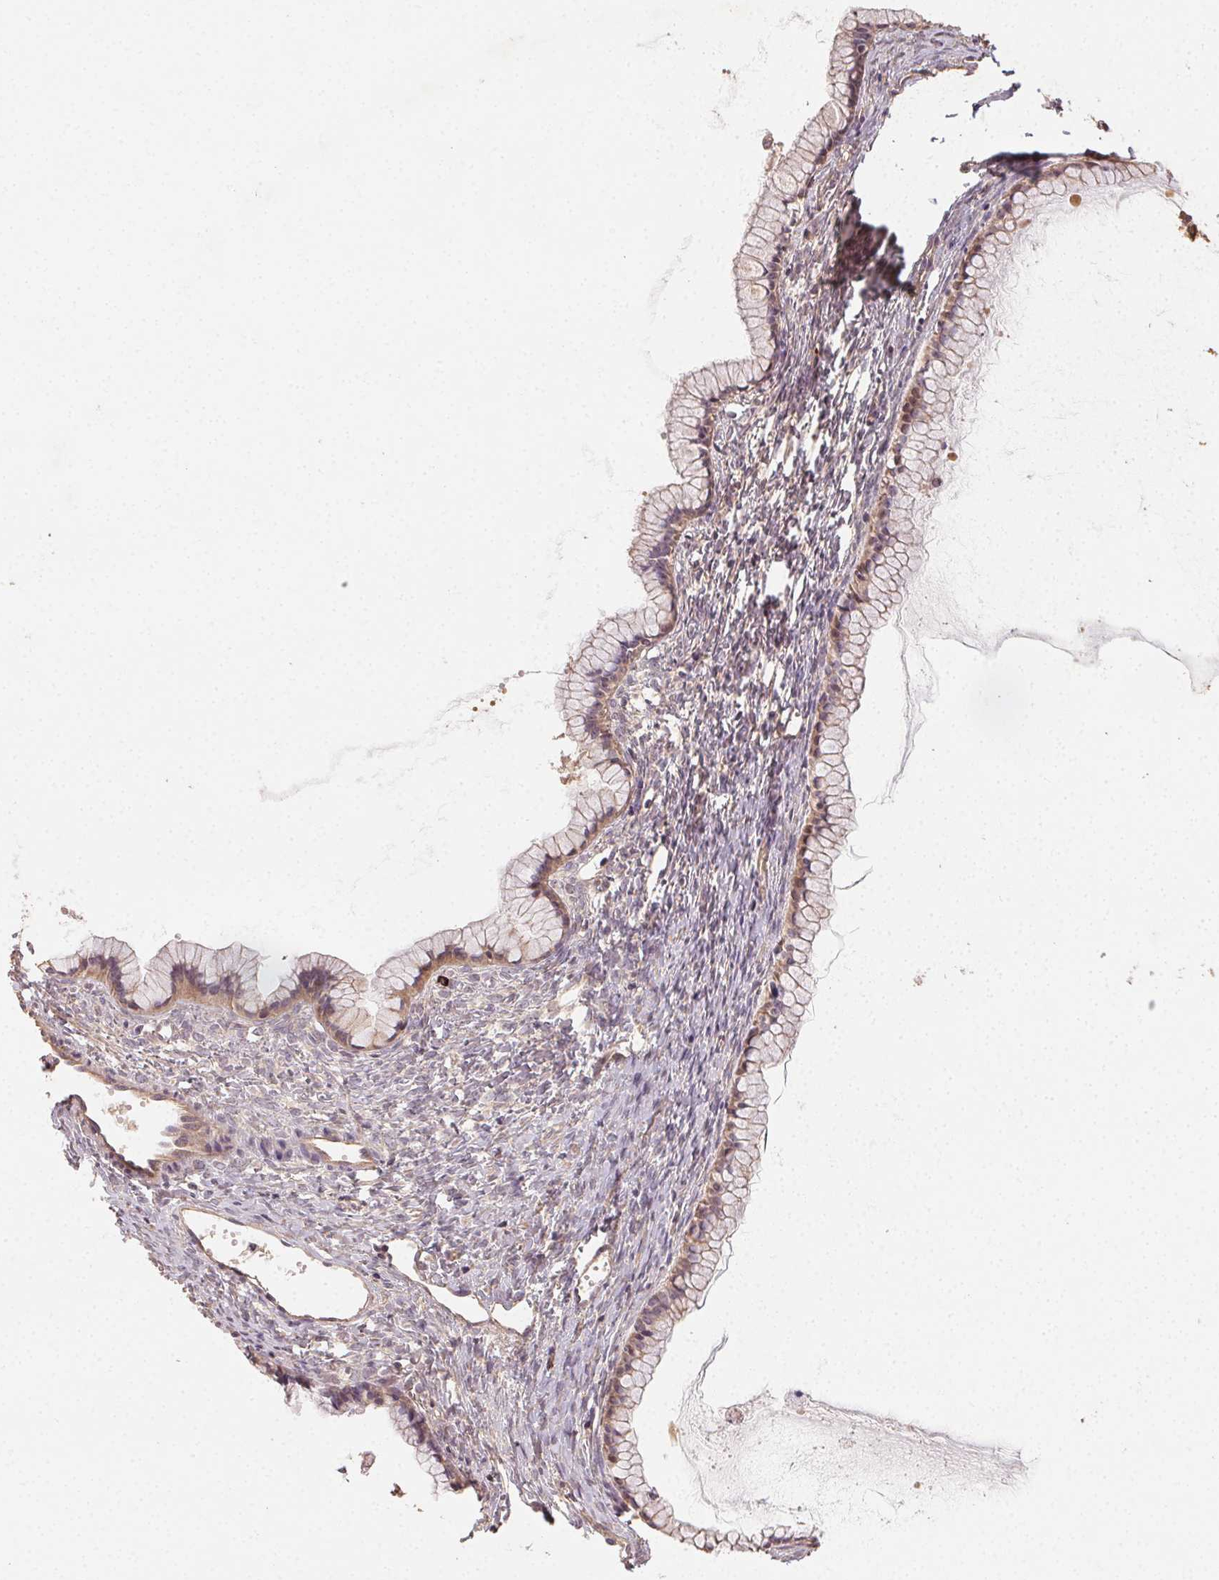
{"staining": {"intensity": "weak", "quantity": ">75%", "location": "cytoplasmic/membranous"}, "tissue": "ovarian cancer", "cell_type": "Tumor cells", "image_type": "cancer", "snomed": [{"axis": "morphology", "description": "Cystadenocarcinoma, mucinous, NOS"}, {"axis": "topography", "description": "Ovary"}], "caption": "IHC (DAB) staining of ovarian mucinous cystadenocarcinoma shows weak cytoplasmic/membranous protein expression in approximately >75% of tumor cells. (Stains: DAB in brown, nuclei in blue, Microscopy: brightfield microscopy at high magnification).", "gene": "RALA", "patient": {"sex": "female", "age": 41}}